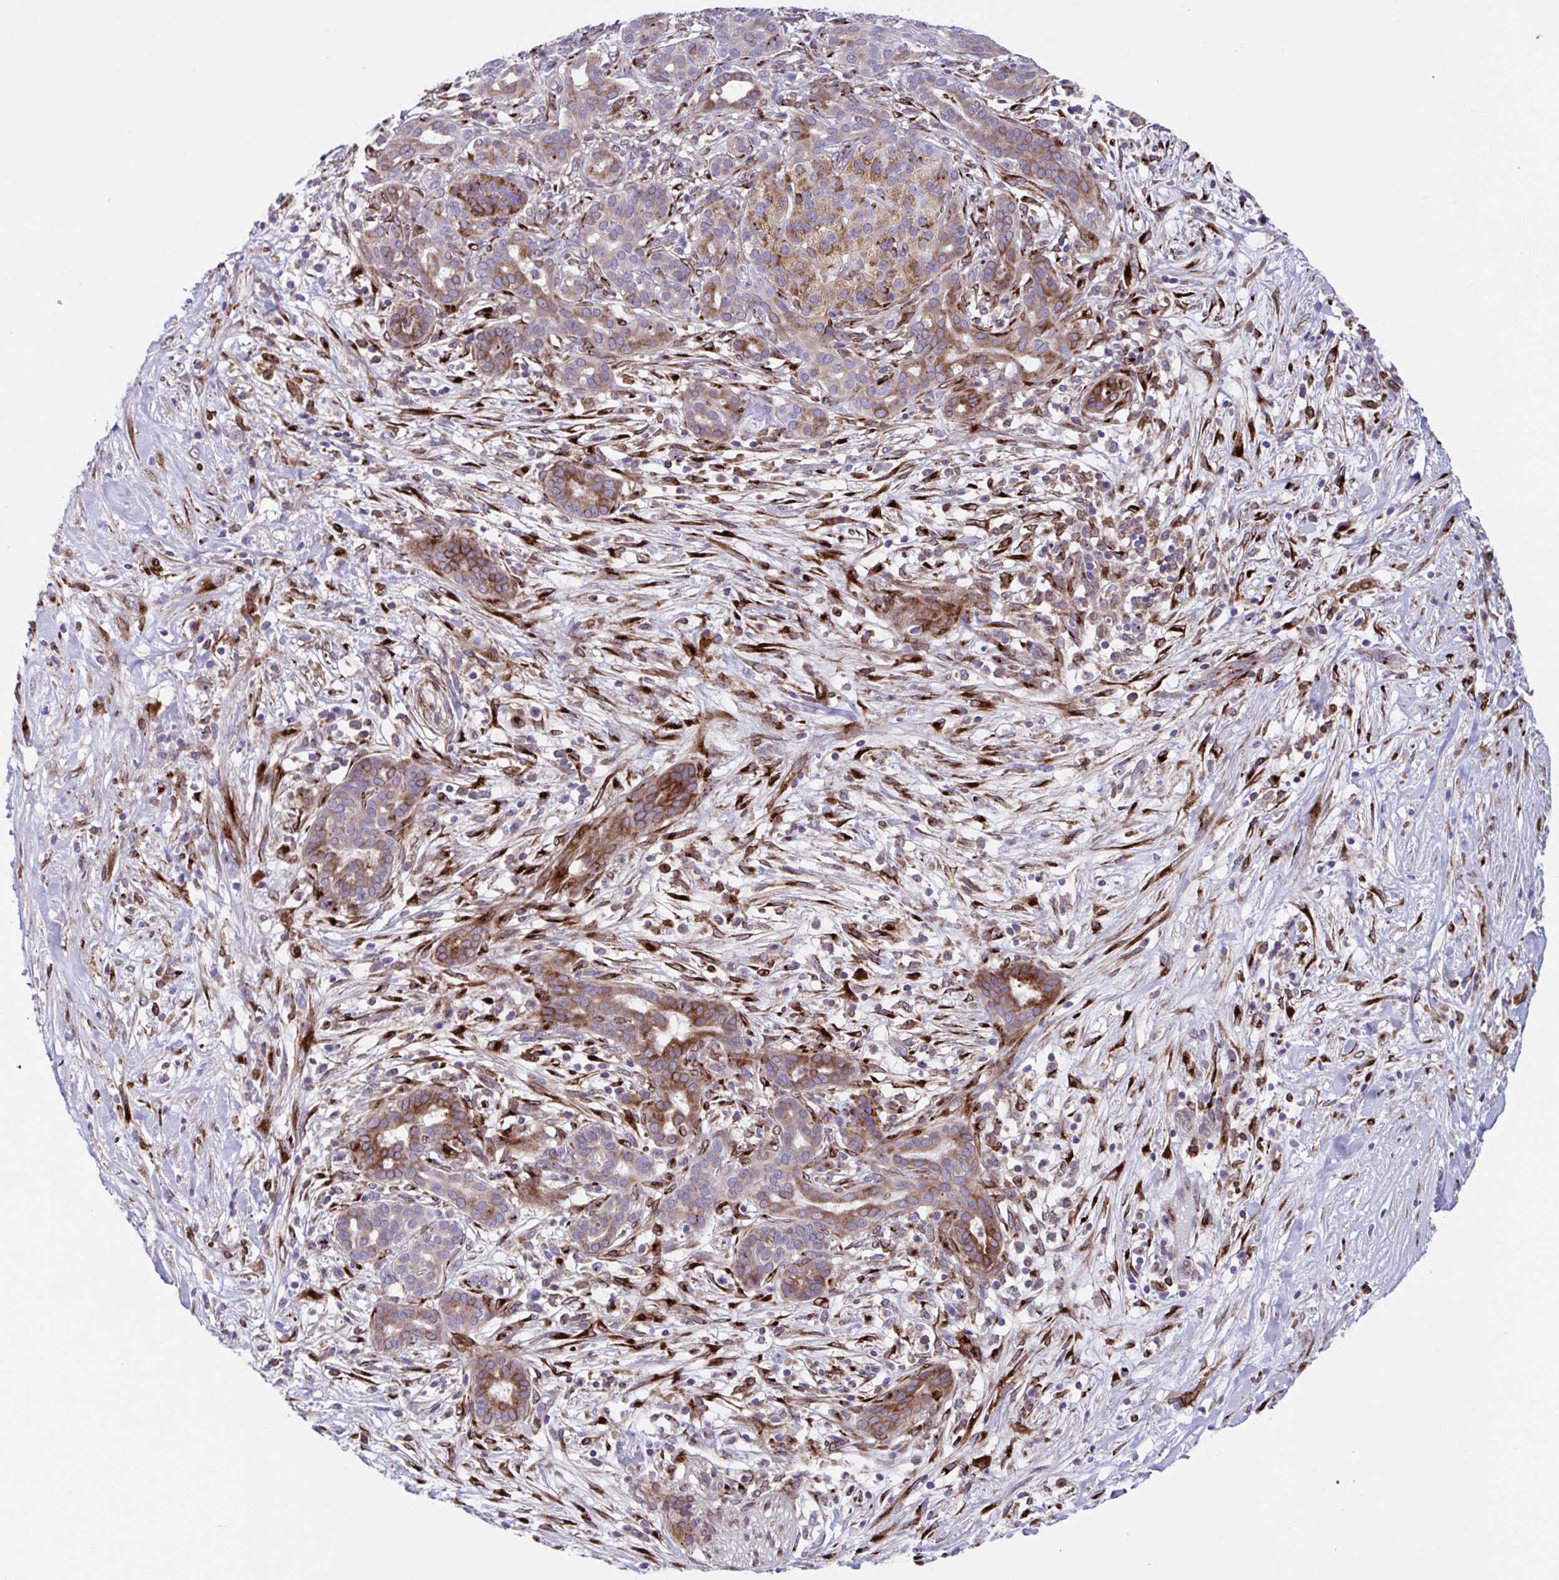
{"staining": {"intensity": "moderate", "quantity": "25%-75%", "location": "cytoplasmic/membranous"}, "tissue": "pancreatic cancer", "cell_type": "Tumor cells", "image_type": "cancer", "snomed": [{"axis": "morphology", "description": "Adenocarcinoma, NOS"}, {"axis": "topography", "description": "Pancreas"}], "caption": "Human pancreatic adenocarcinoma stained with a brown dye demonstrates moderate cytoplasmic/membranous positive staining in approximately 25%-75% of tumor cells.", "gene": "RFK", "patient": {"sex": "male", "age": 44}}